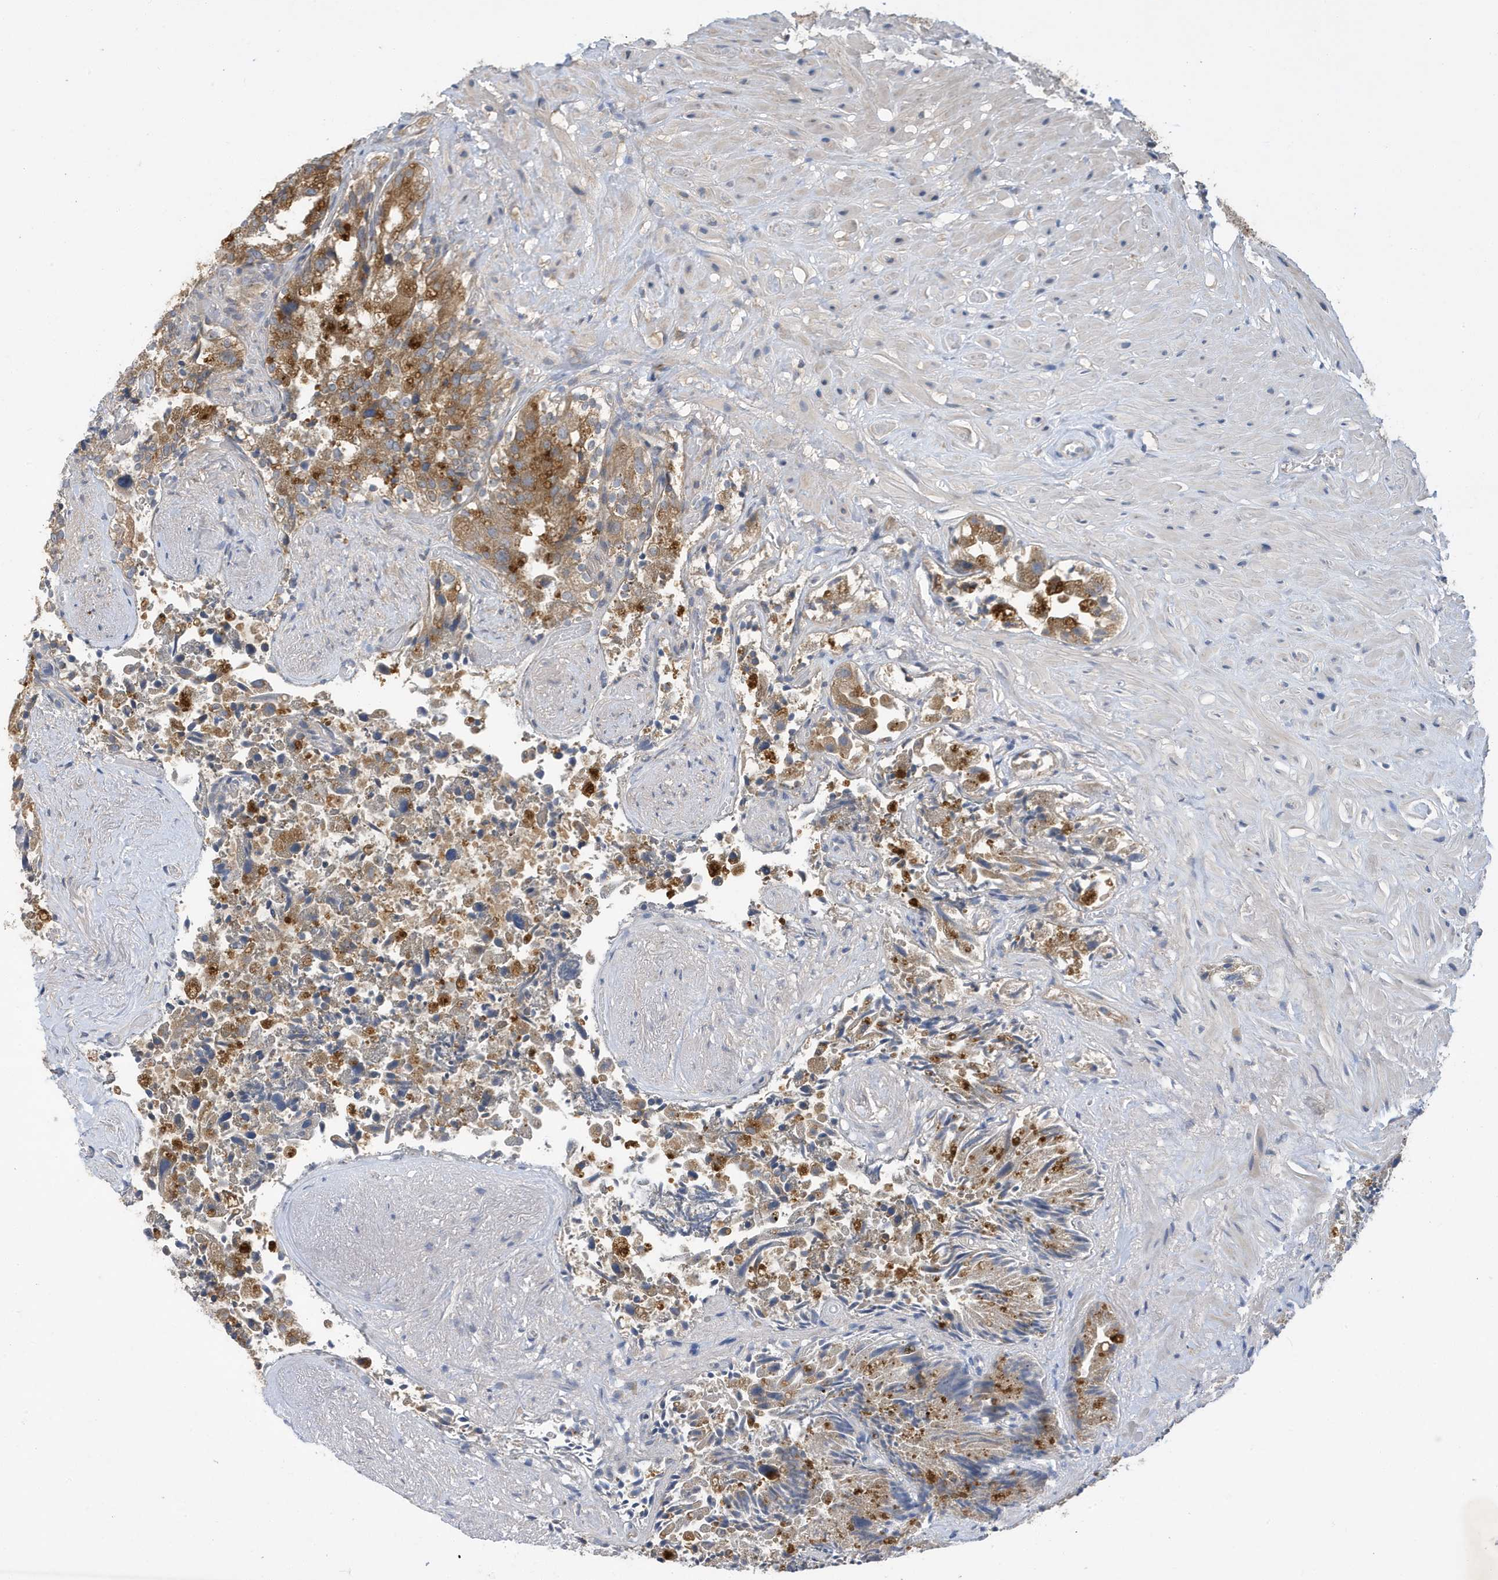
{"staining": {"intensity": "moderate", "quantity": ">75%", "location": "cytoplasmic/membranous"}, "tissue": "seminal vesicle", "cell_type": "Glandular cells", "image_type": "normal", "snomed": [{"axis": "morphology", "description": "Normal tissue, NOS"}, {"axis": "topography", "description": "Seminal veicle"}, {"axis": "topography", "description": "Peripheral nerve tissue"}], "caption": "Immunohistochemical staining of benign human seminal vesicle shows medium levels of moderate cytoplasmic/membranous staining in approximately >75% of glandular cells. Using DAB (3,3'-diaminobenzidine) (brown) and hematoxylin (blue) stains, captured at high magnification using brightfield microscopy.", "gene": "LAPTM4A", "patient": {"sex": "male", "age": 63}}